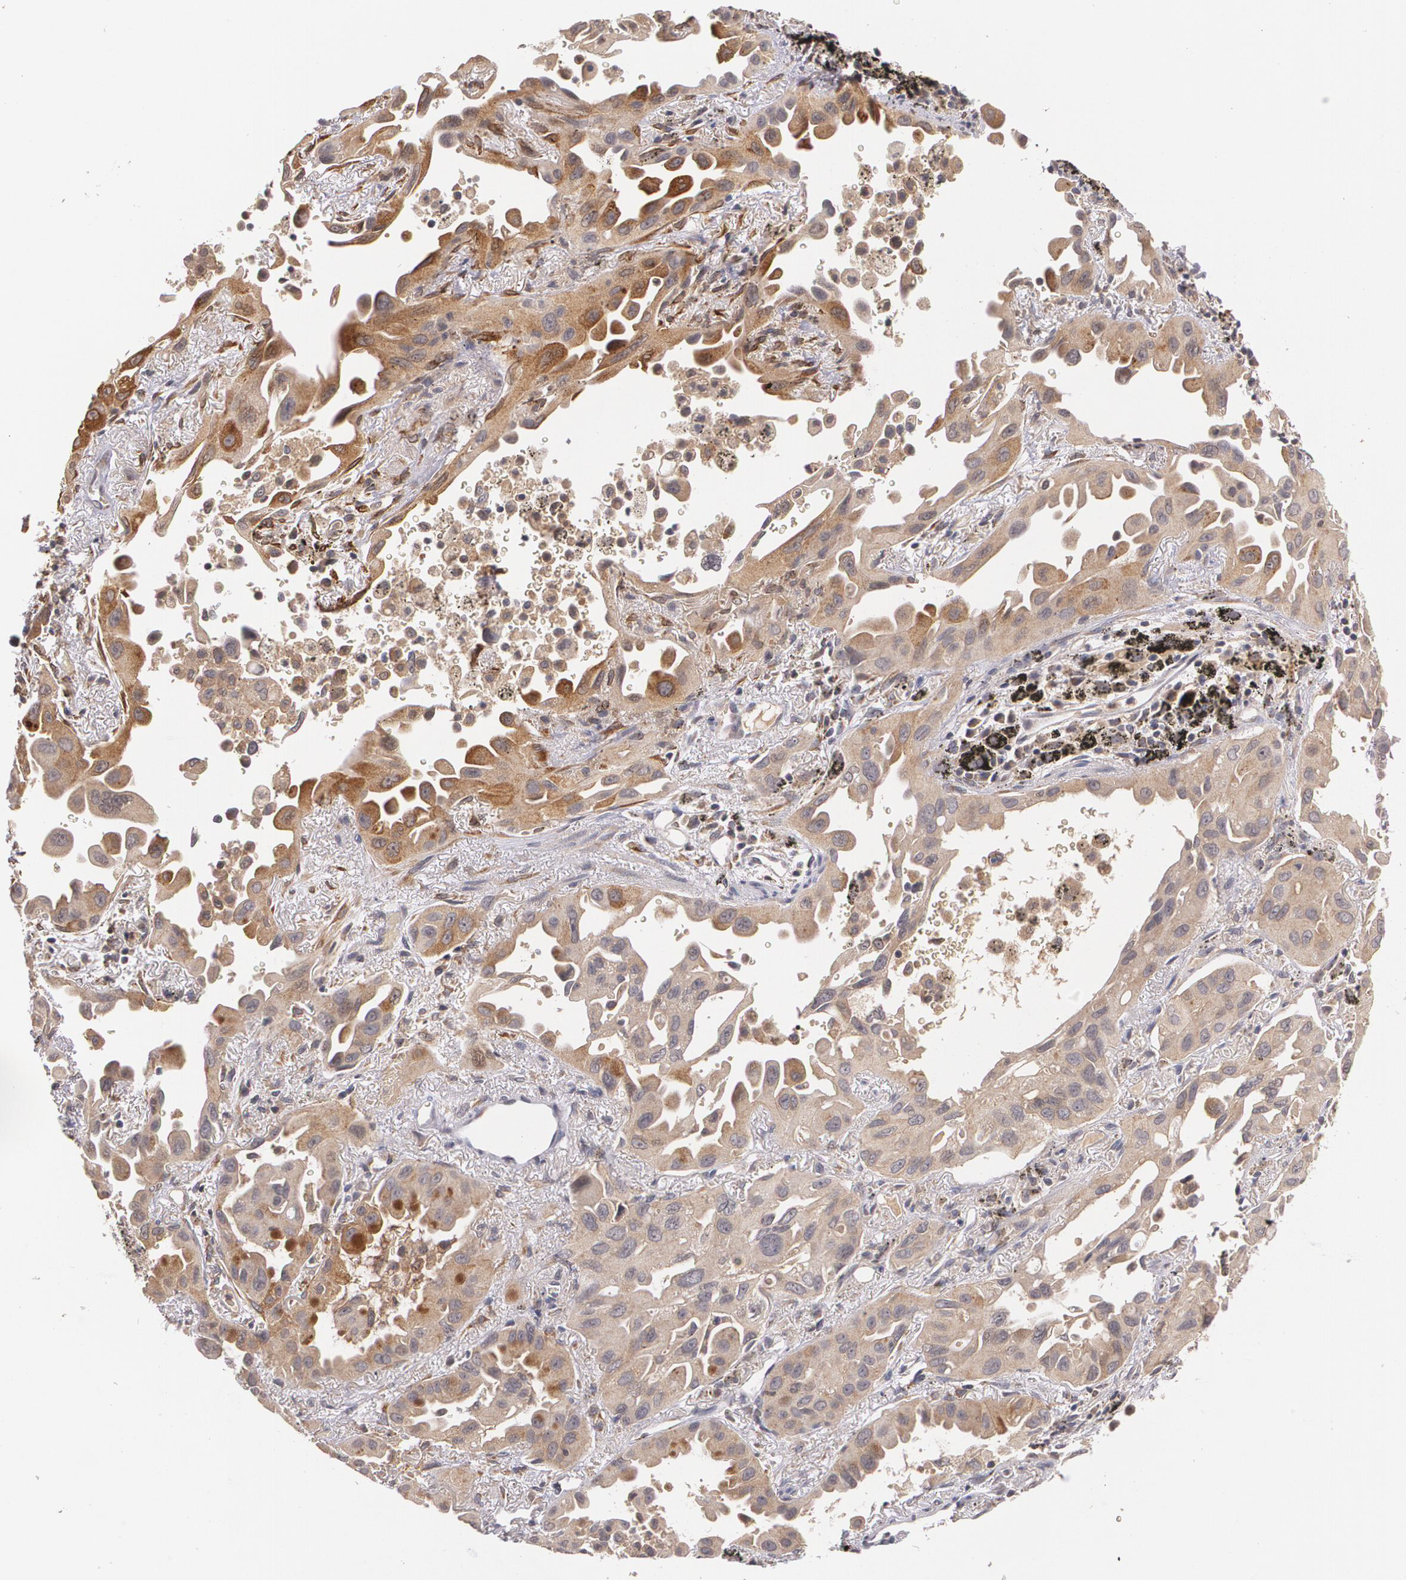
{"staining": {"intensity": "moderate", "quantity": ">75%", "location": "cytoplasmic/membranous"}, "tissue": "lung cancer", "cell_type": "Tumor cells", "image_type": "cancer", "snomed": [{"axis": "morphology", "description": "Adenocarcinoma, NOS"}, {"axis": "topography", "description": "Lung"}], "caption": "The immunohistochemical stain labels moderate cytoplasmic/membranous staining in tumor cells of lung adenocarcinoma tissue.", "gene": "IFNGR2", "patient": {"sex": "male", "age": 68}}